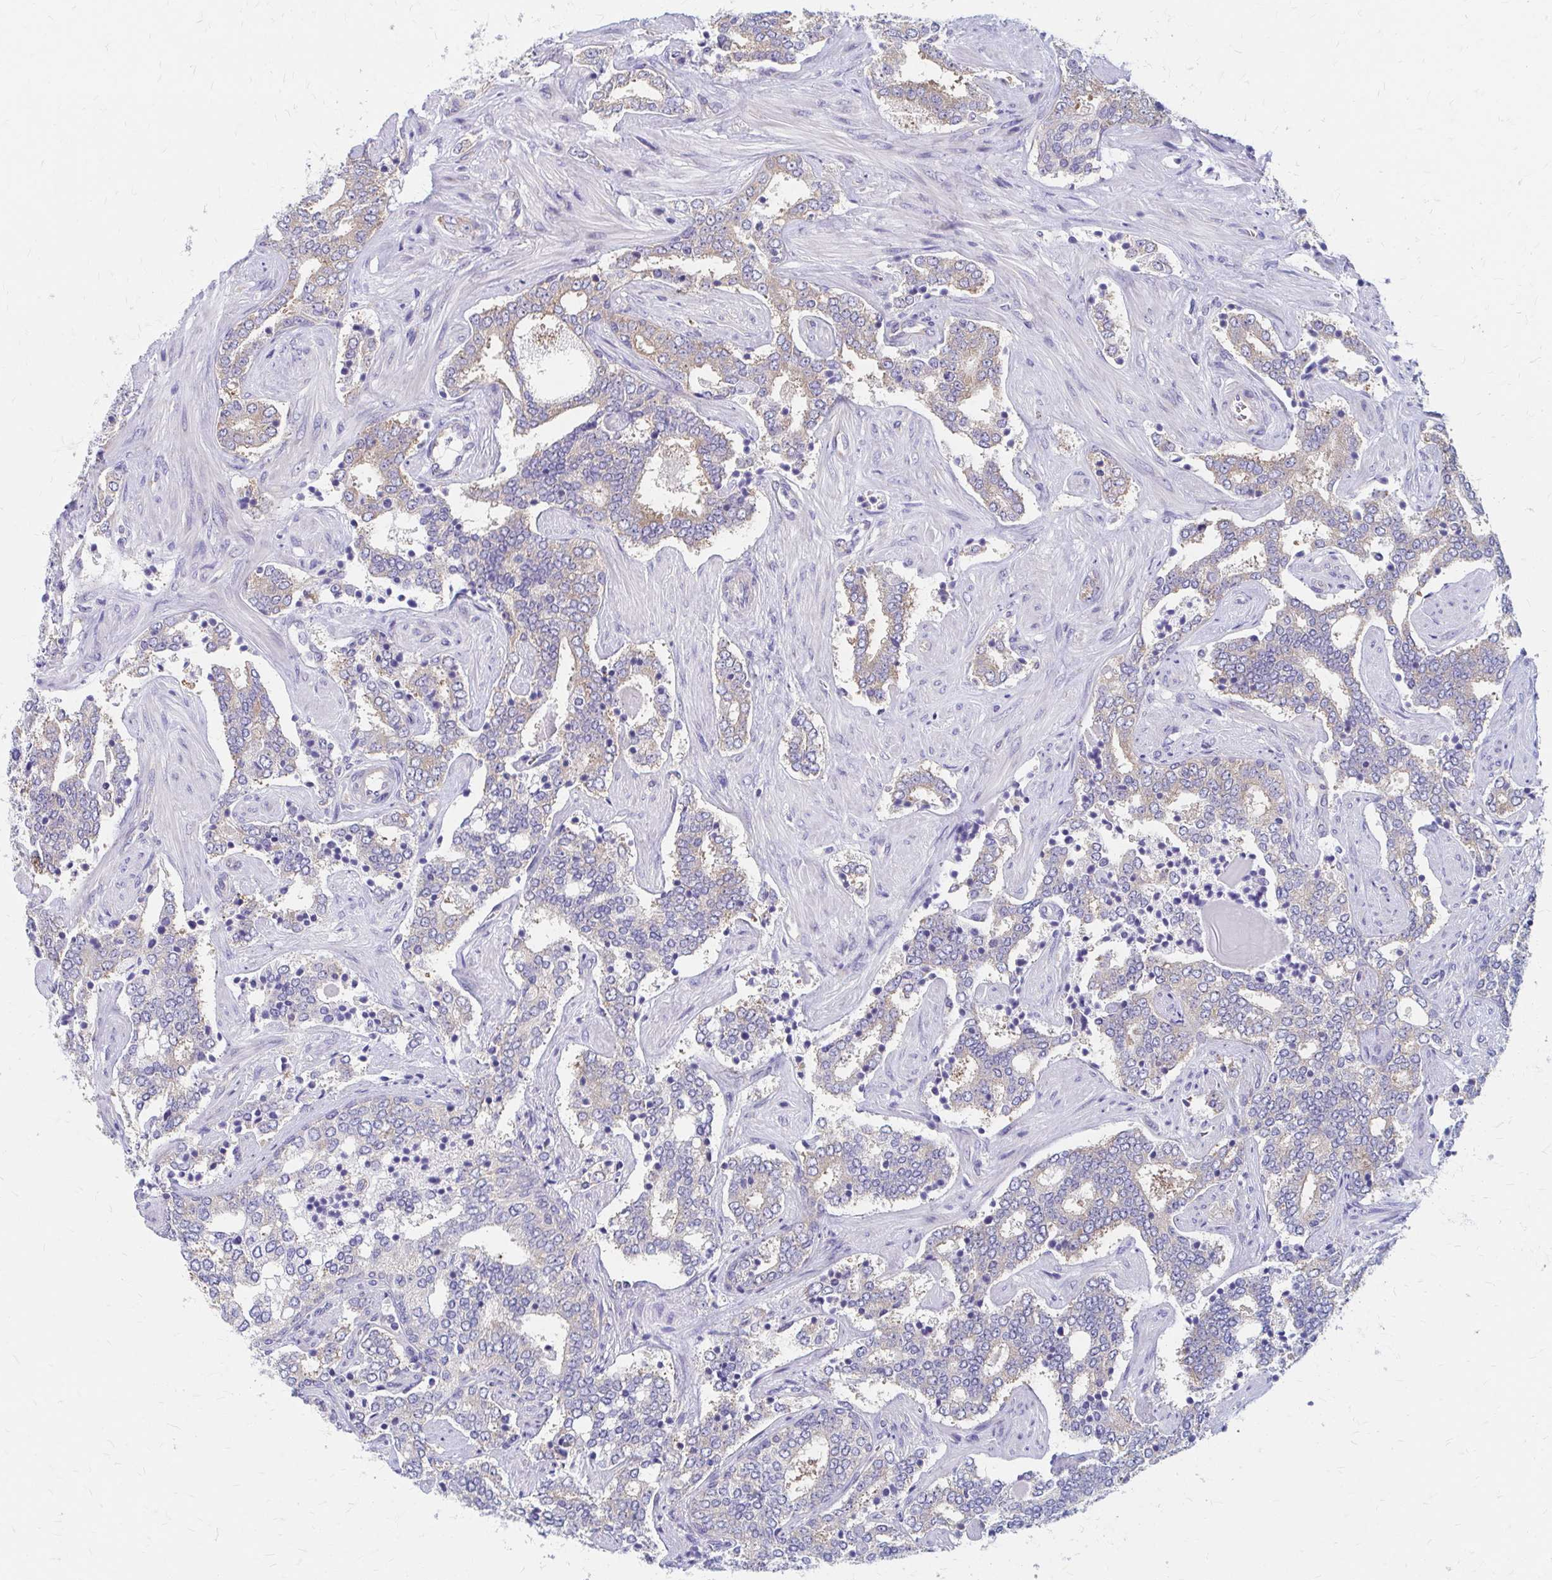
{"staining": {"intensity": "negative", "quantity": "none", "location": "none"}, "tissue": "prostate cancer", "cell_type": "Tumor cells", "image_type": "cancer", "snomed": [{"axis": "morphology", "description": "Adenocarcinoma, High grade"}, {"axis": "topography", "description": "Prostate"}], "caption": "Prostate cancer (adenocarcinoma (high-grade)) was stained to show a protein in brown. There is no significant staining in tumor cells. (Brightfield microscopy of DAB (3,3'-diaminobenzidine) immunohistochemistry at high magnification).", "gene": "RPL27A", "patient": {"sex": "male", "age": 60}}